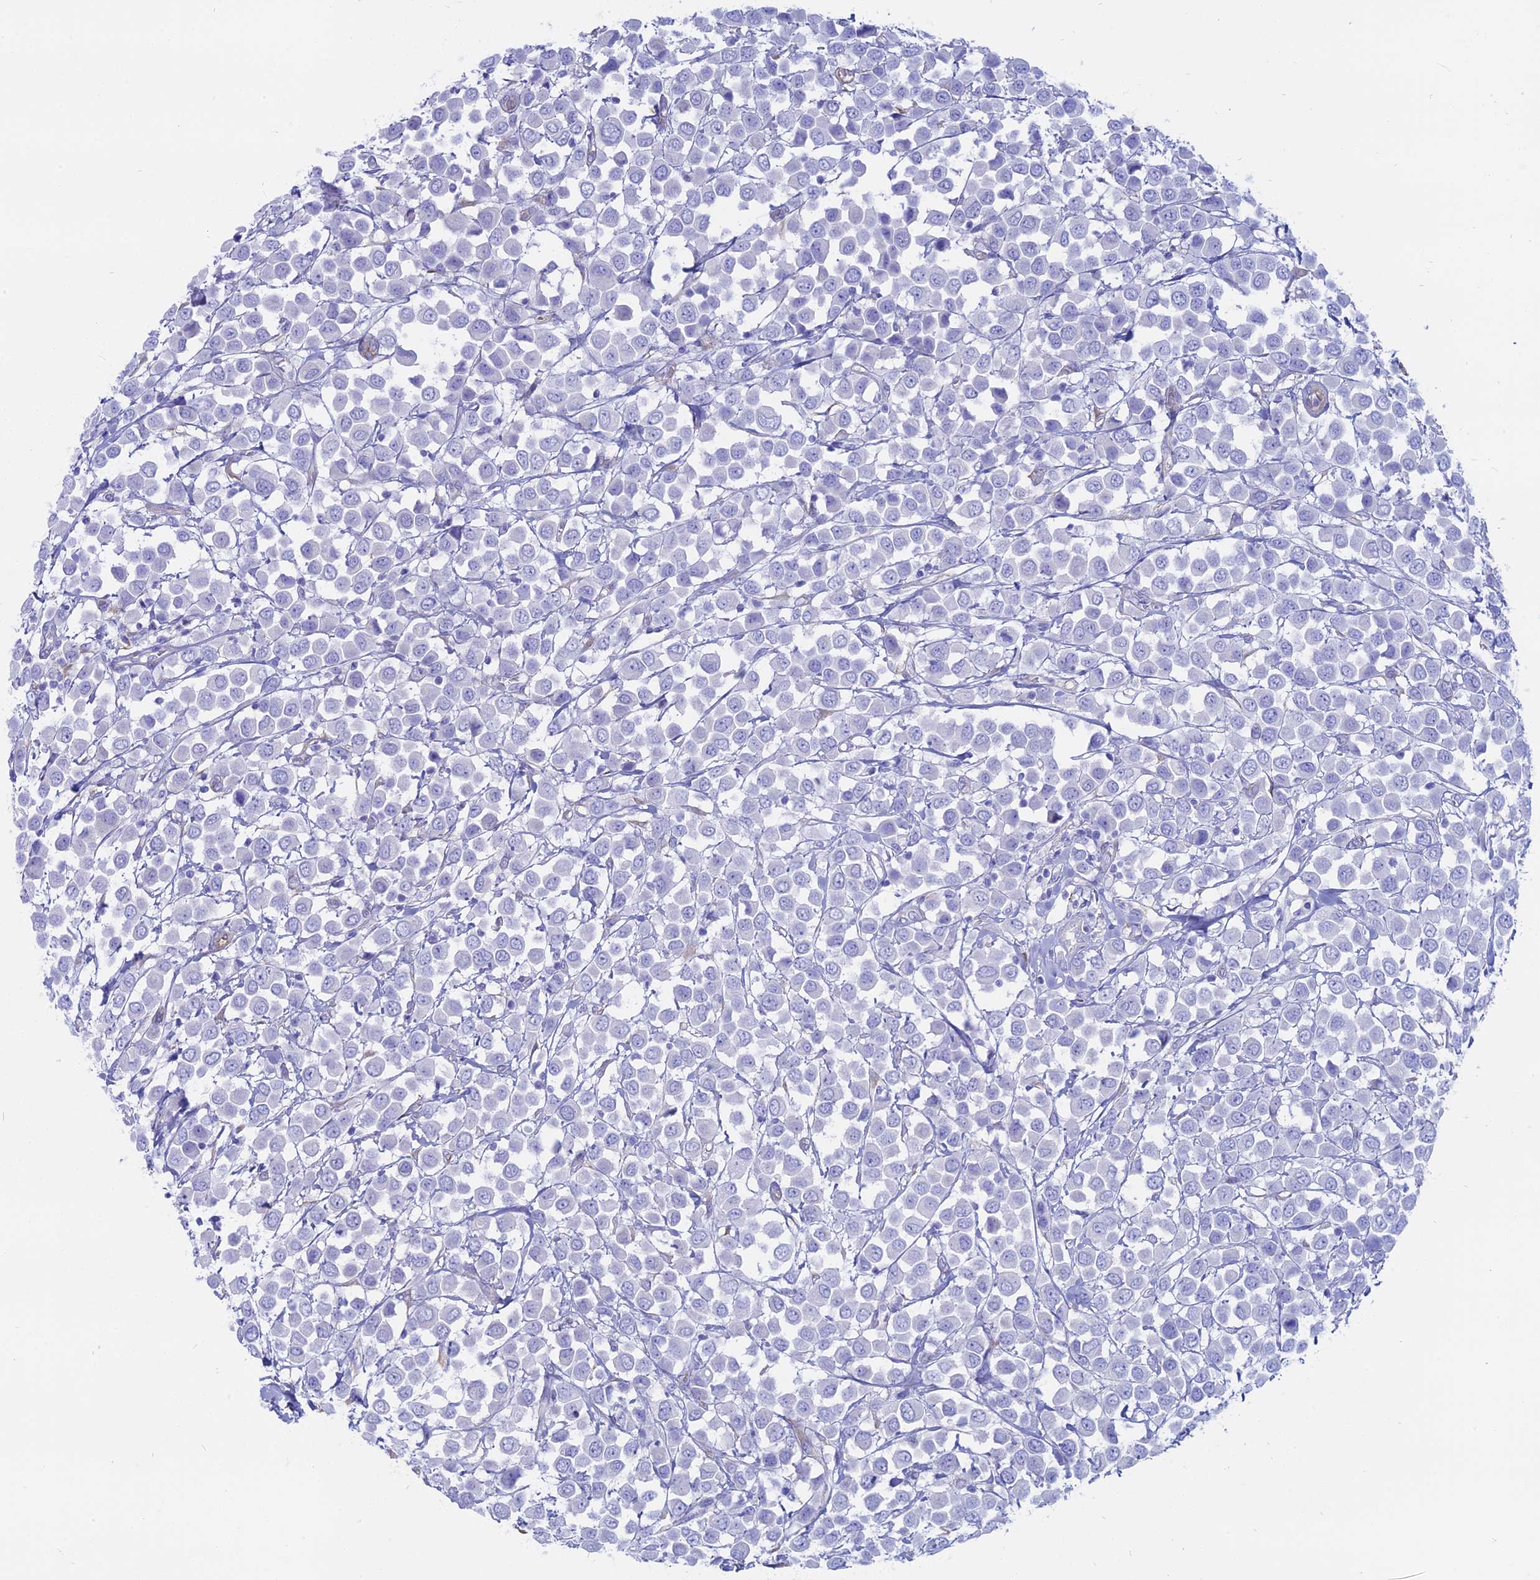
{"staining": {"intensity": "negative", "quantity": "none", "location": "none"}, "tissue": "breast cancer", "cell_type": "Tumor cells", "image_type": "cancer", "snomed": [{"axis": "morphology", "description": "Duct carcinoma"}, {"axis": "topography", "description": "Breast"}], "caption": "This image is of infiltrating ductal carcinoma (breast) stained with immunohistochemistry to label a protein in brown with the nuclei are counter-stained blue. There is no positivity in tumor cells.", "gene": "OR2AE1", "patient": {"sex": "female", "age": 61}}